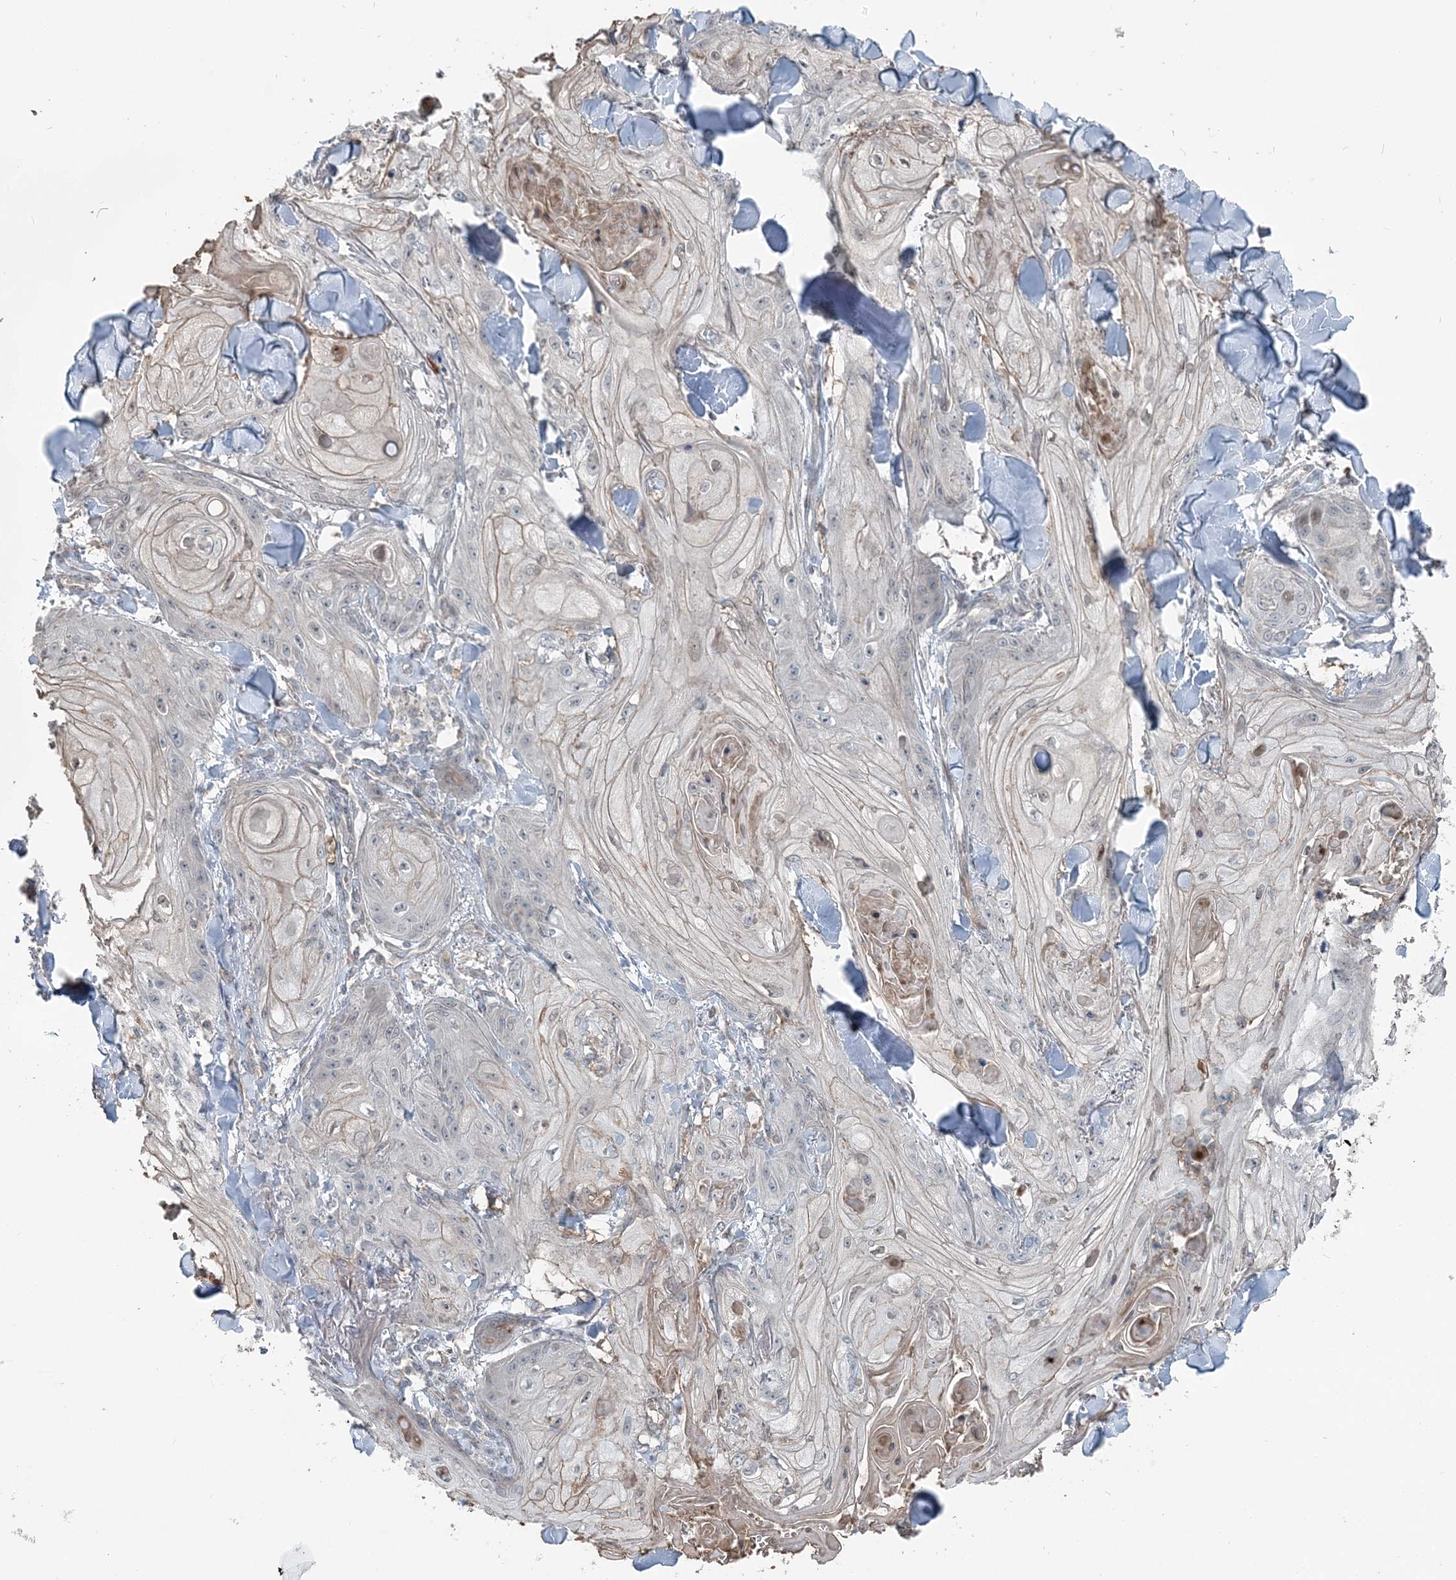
{"staining": {"intensity": "negative", "quantity": "none", "location": "none"}, "tissue": "skin cancer", "cell_type": "Tumor cells", "image_type": "cancer", "snomed": [{"axis": "morphology", "description": "Squamous cell carcinoma, NOS"}, {"axis": "topography", "description": "Skin"}], "caption": "High power microscopy micrograph of an immunohistochemistry micrograph of skin cancer (squamous cell carcinoma), revealing no significant expression in tumor cells.", "gene": "FBXL17", "patient": {"sex": "male", "age": 74}}